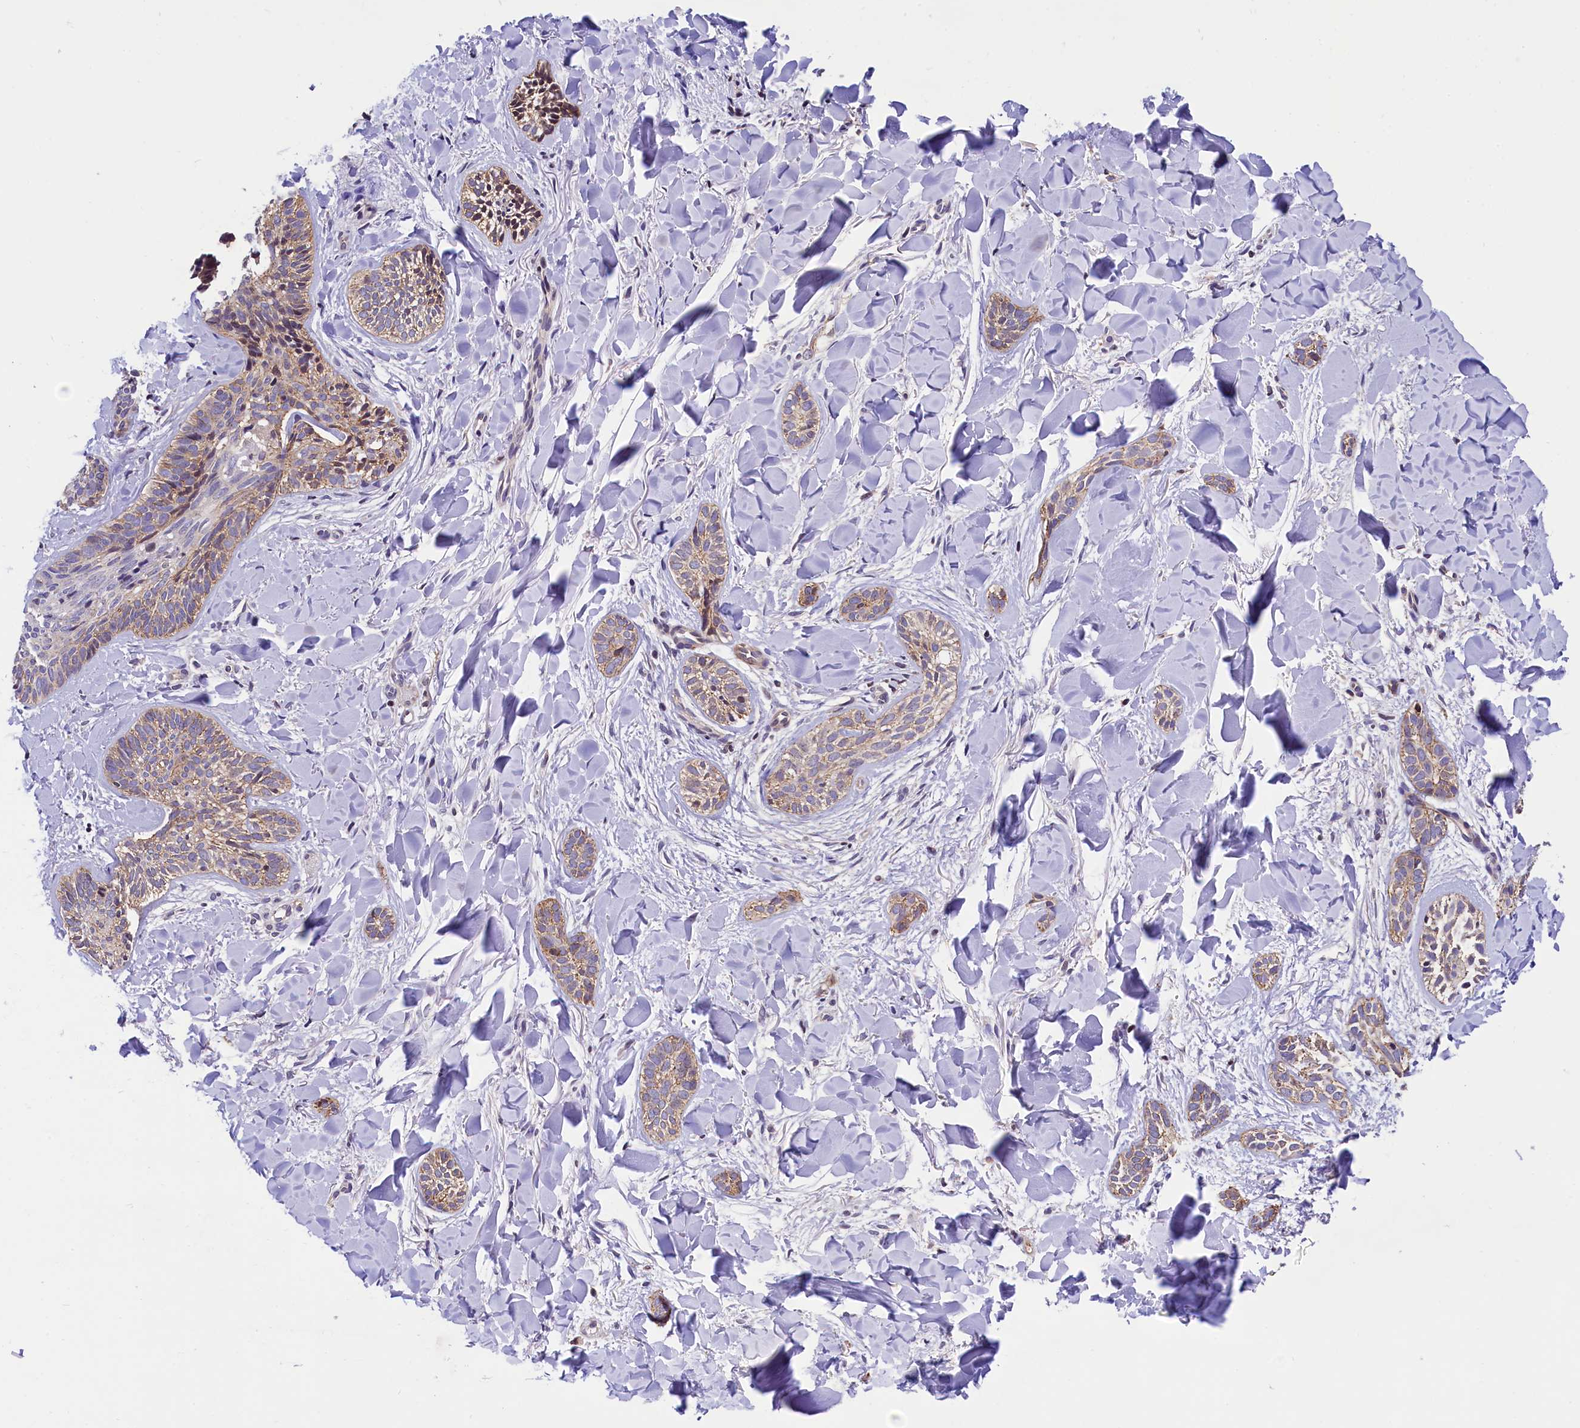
{"staining": {"intensity": "weak", "quantity": ">75%", "location": "cytoplasmic/membranous"}, "tissue": "skin cancer", "cell_type": "Tumor cells", "image_type": "cancer", "snomed": [{"axis": "morphology", "description": "Basal cell carcinoma"}, {"axis": "topography", "description": "Skin"}], "caption": "This is a histology image of immunohistochemistry staining of skin cancer, which shows weak expression in the cytoplasmic/membranous of tumor cells.", "gene": "ZNF2", "patient": {"sex": "female", "age": 59}}